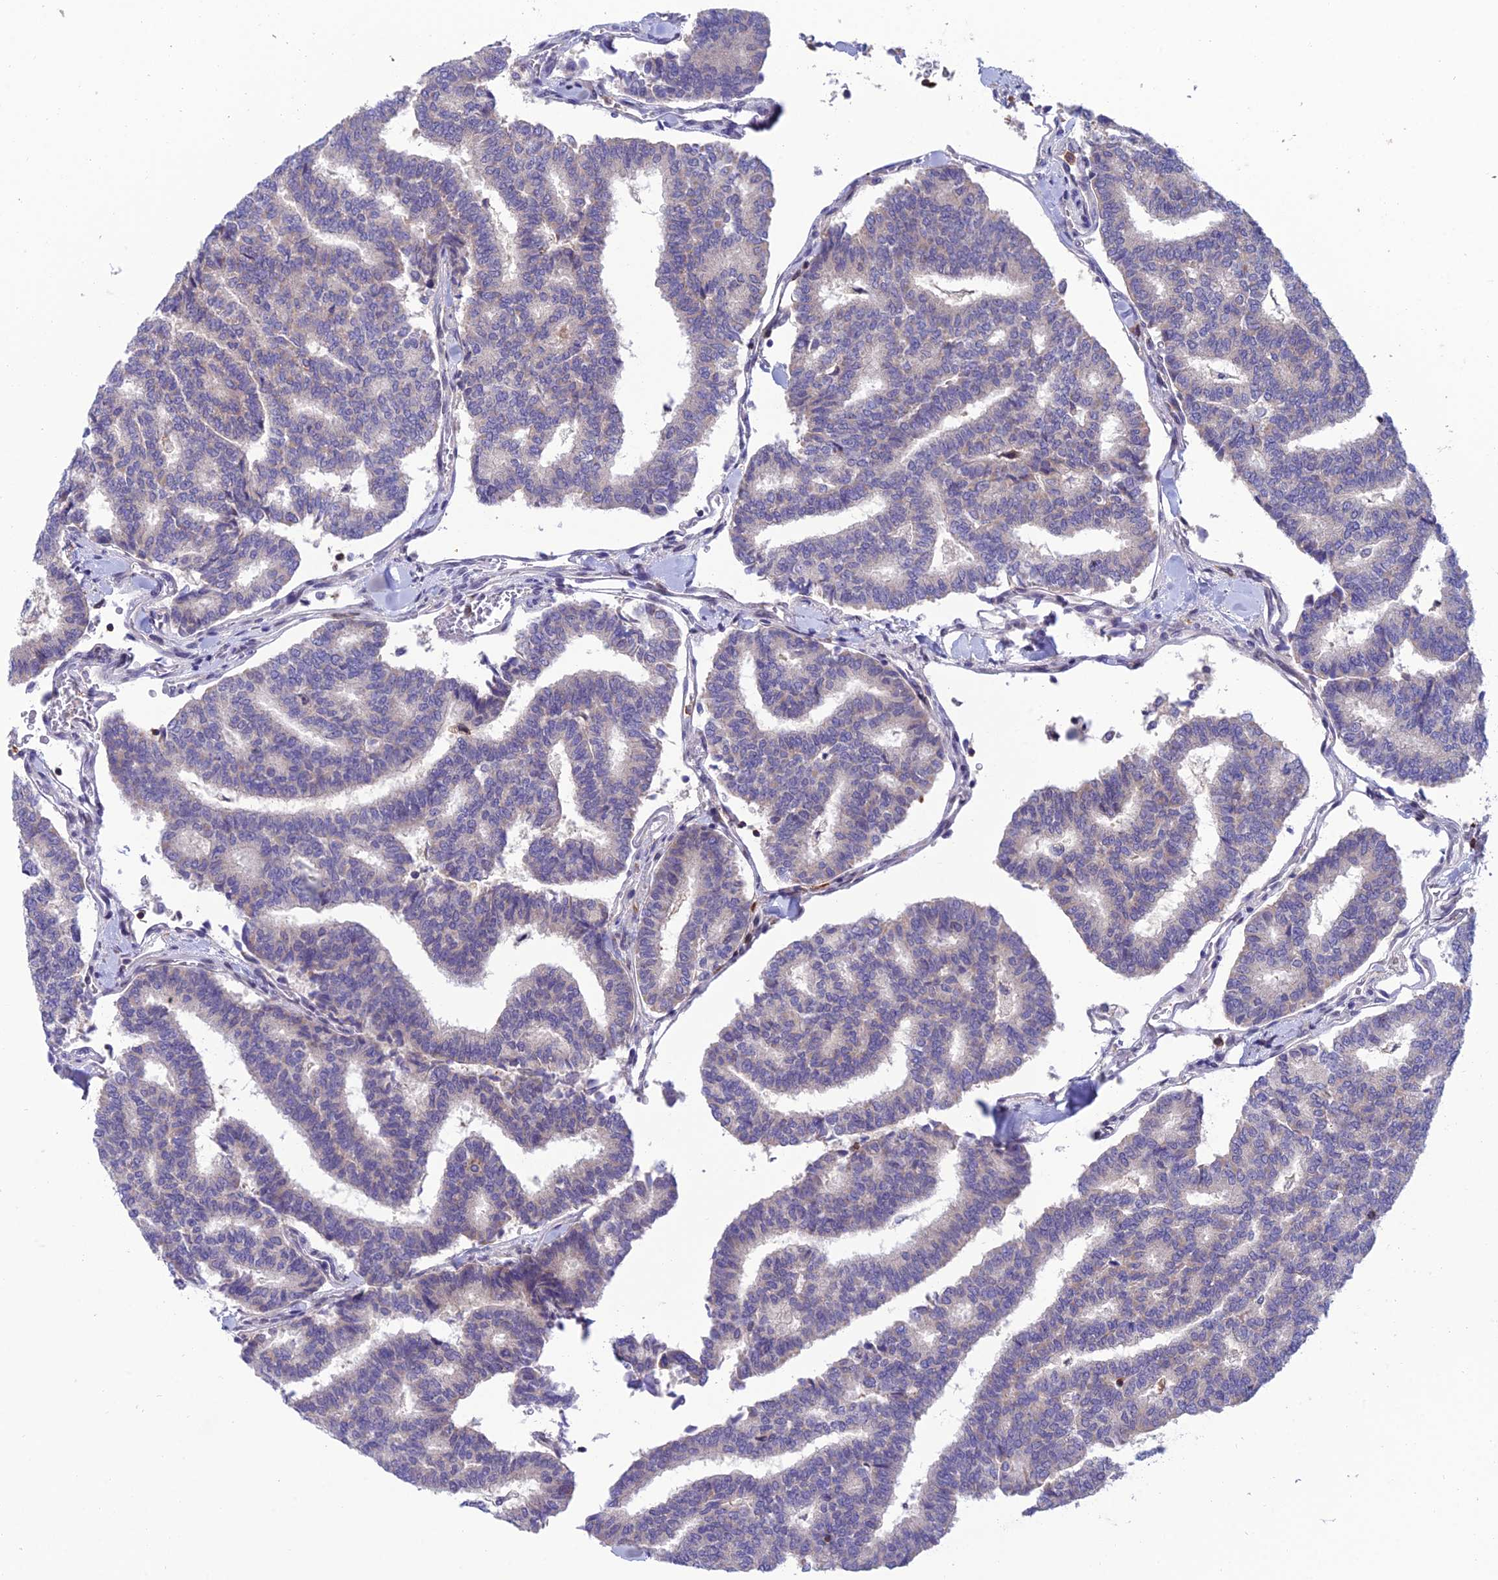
{"staining": {"intensity": "negative", "quantity": "none", "location": "none"}, "tissue": "thyroid cancer", "cell_type": "Tumor cells", "image_type": "cancer", "snomed": [{"axis": "morphology", "description": "Papillary adenocarcinoma, NOS"}, {"axis": "topography", "description": "Thyroid gland"}], "caption": "The immunohistochemistry histopathology image has no significant expression in tumor cells of thyroid cancer tissue.", "gene": "FAM76A", "patient": {"sex": "female", "age": 35}}